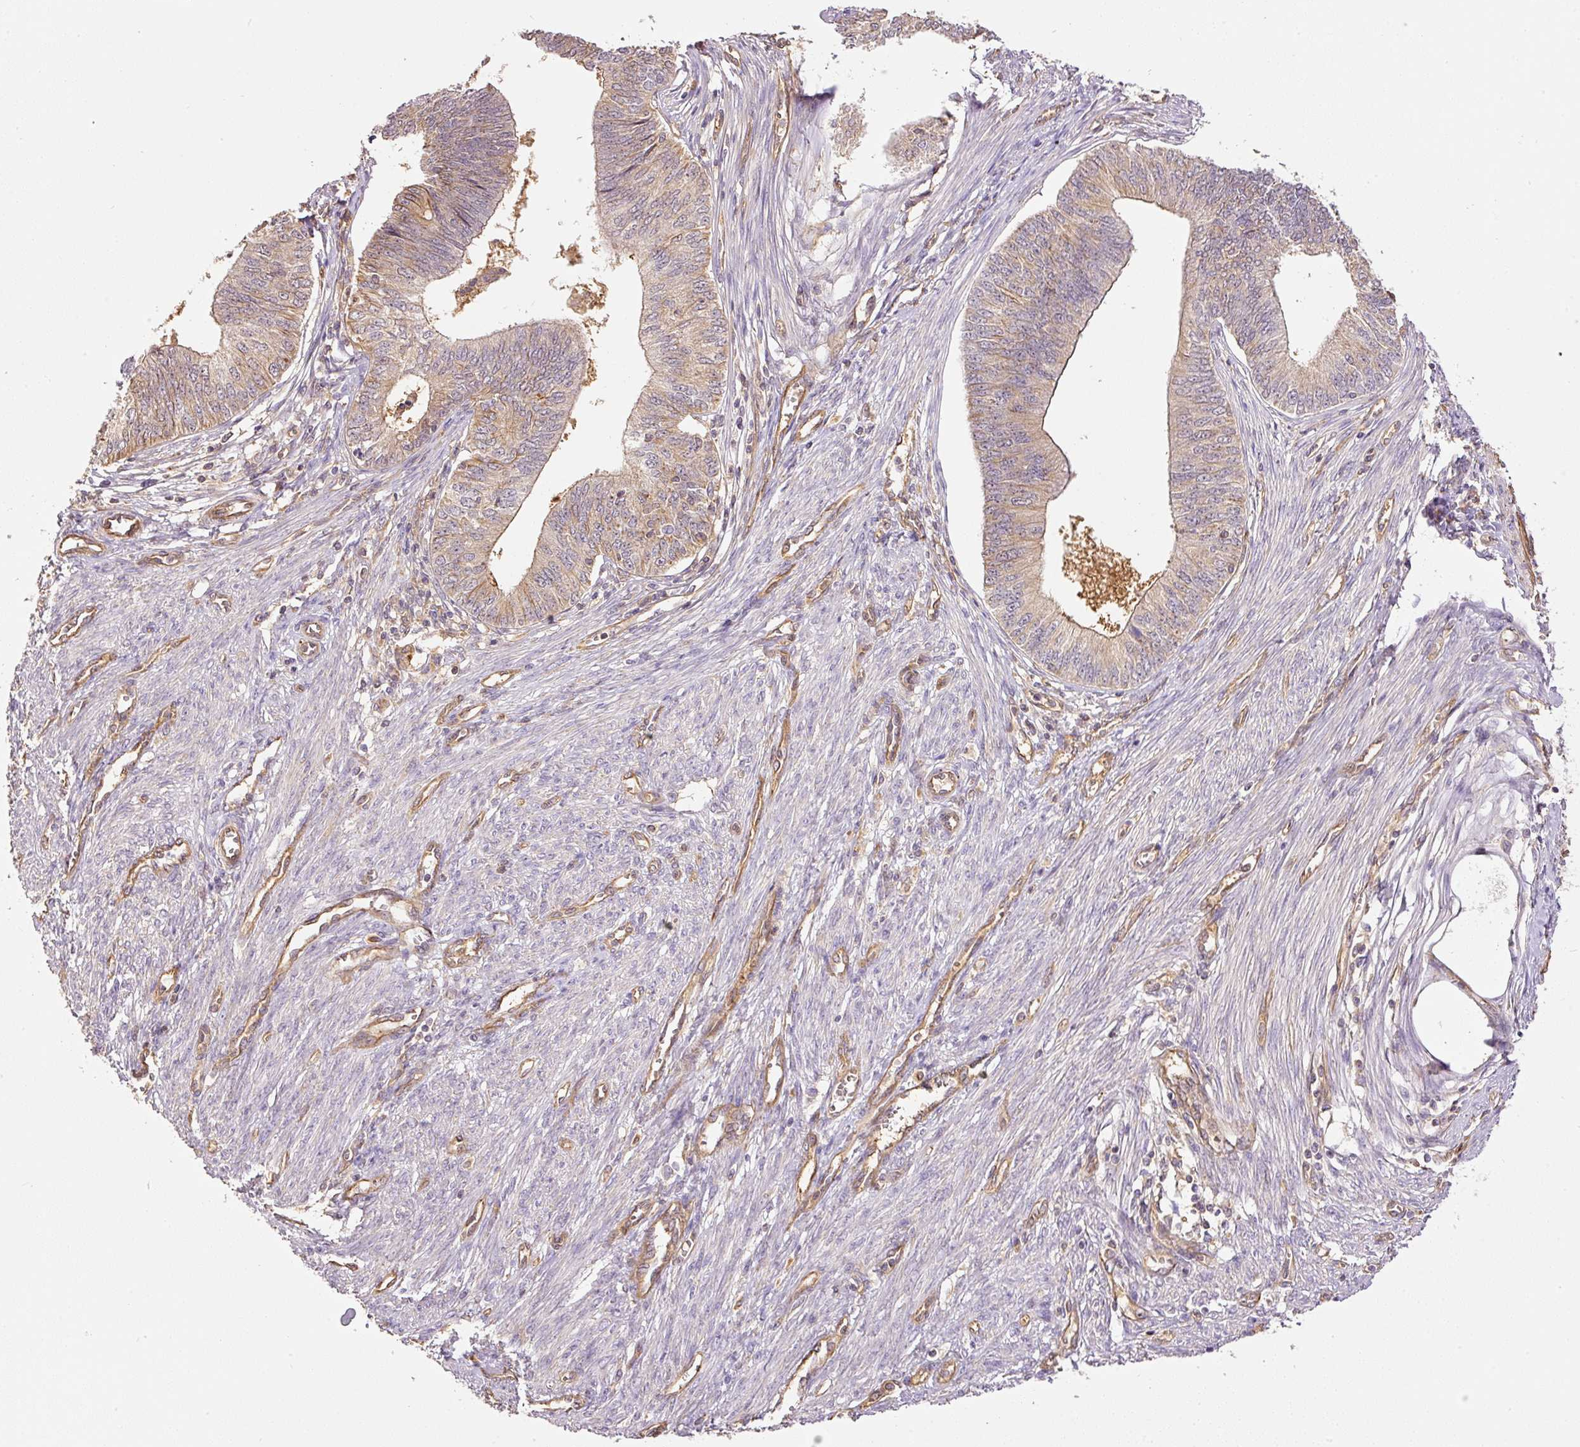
{"staining": {"intensity": "weak", "quantity": ">75%", "location": "cytoplasmic/membranous"}, "tissue": "endometrial cancer", "cell_type": "Tumor cells", "image_type": "cancer", "snomed": [{"axis": "morphology", "description": "Adenocarcinoma, NOS"}, {"axis": "topography", "description": "Endometrium"}], "caption": "Human endometrial adenocarcinoma stained with a brown dye shows weak cytoplasmic/membranous positive staining in about >75% of tumor cells.", "gene": "PCK2", "patient": {"sex": "female", "age": 68}}